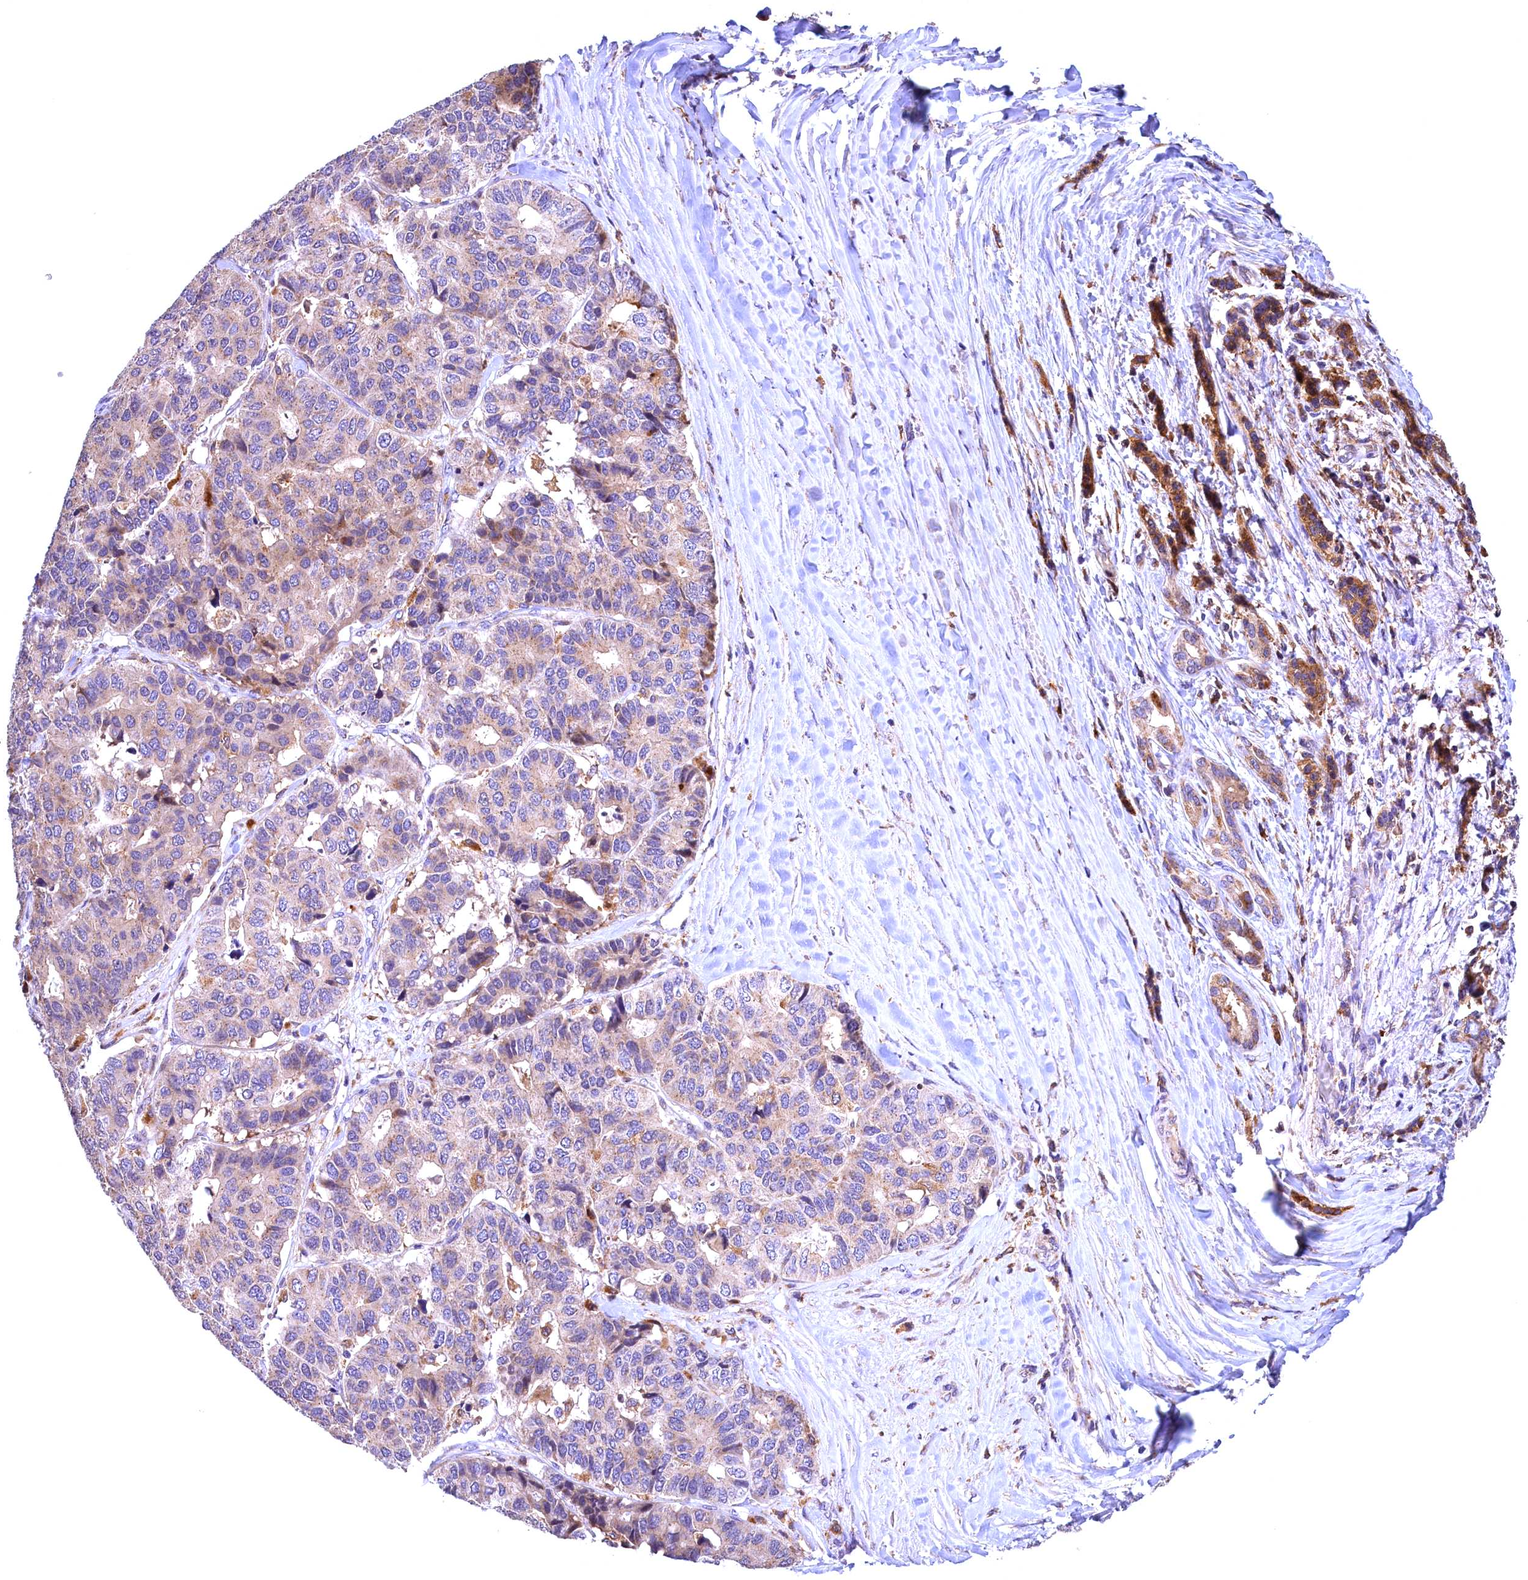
{"staining": {"intensity": "weak", "quantity": "<25%", "location": "cytoplasmic/membranous"}, "tissue": "pancreatic cancer", "cell_type": "Tumor cells", "image_type": "cancer", "snomed": [{"axis": "morphology", "description": "Adenocarcinoma, NOS"}, {"axis": "topography", "description": "Pancreas"}], "caption": "This histopathology image is of adenocarcinoma (pancreatic) stained with immunohistochemistry to label a protein in brown with the nuclei are counter-stained blue. There is no positivity in tumor cells. (Stains: DAB immunohistochemistry with hematoxylin counter stain, Microscopy: brightfield microscopy at high magnification).", "gene": "NAIP", "patient": {"sex": "male", "age": 50}}